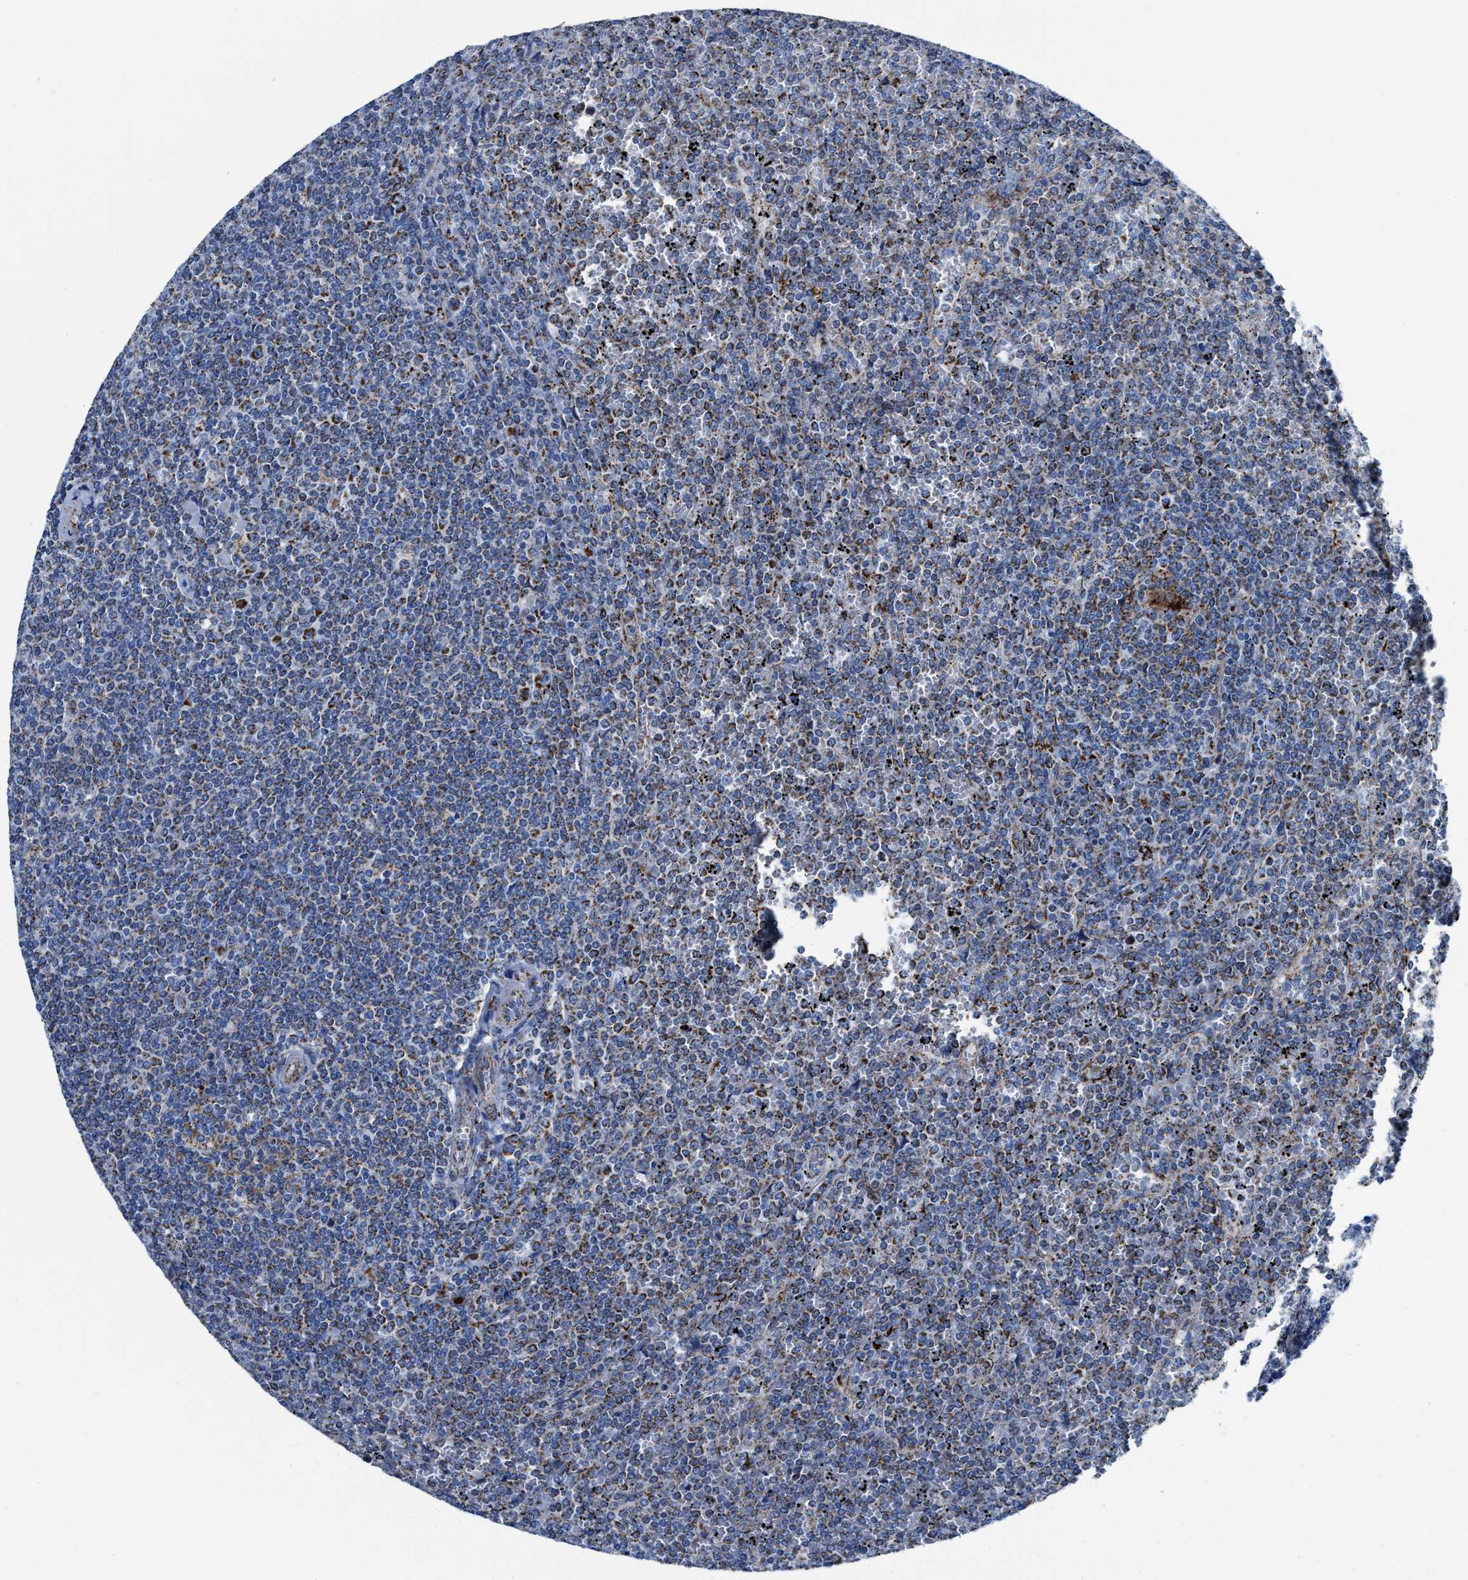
{"staining": {"intensity": "strong", "quantity": "<25%", "location": "cytoplasmic/membranous"}, "tissue": "lymphoma", "cell_type": "Tumor cells", "image_type": "cancer", "snomed": [{"axis": "morphology", "description": "Malignant lymphoma, non-Hodgkin's type, Low grade"}, {"axis": "topography", "description": "Spleen"}], "caption": "Tumor cells demonstrate strong cytoplasmic/membranous positivity in approximately <25% of cells in lymphoma.", "gene": "ALDH1B1", "patient": {"sex": "female", "age": 19}}